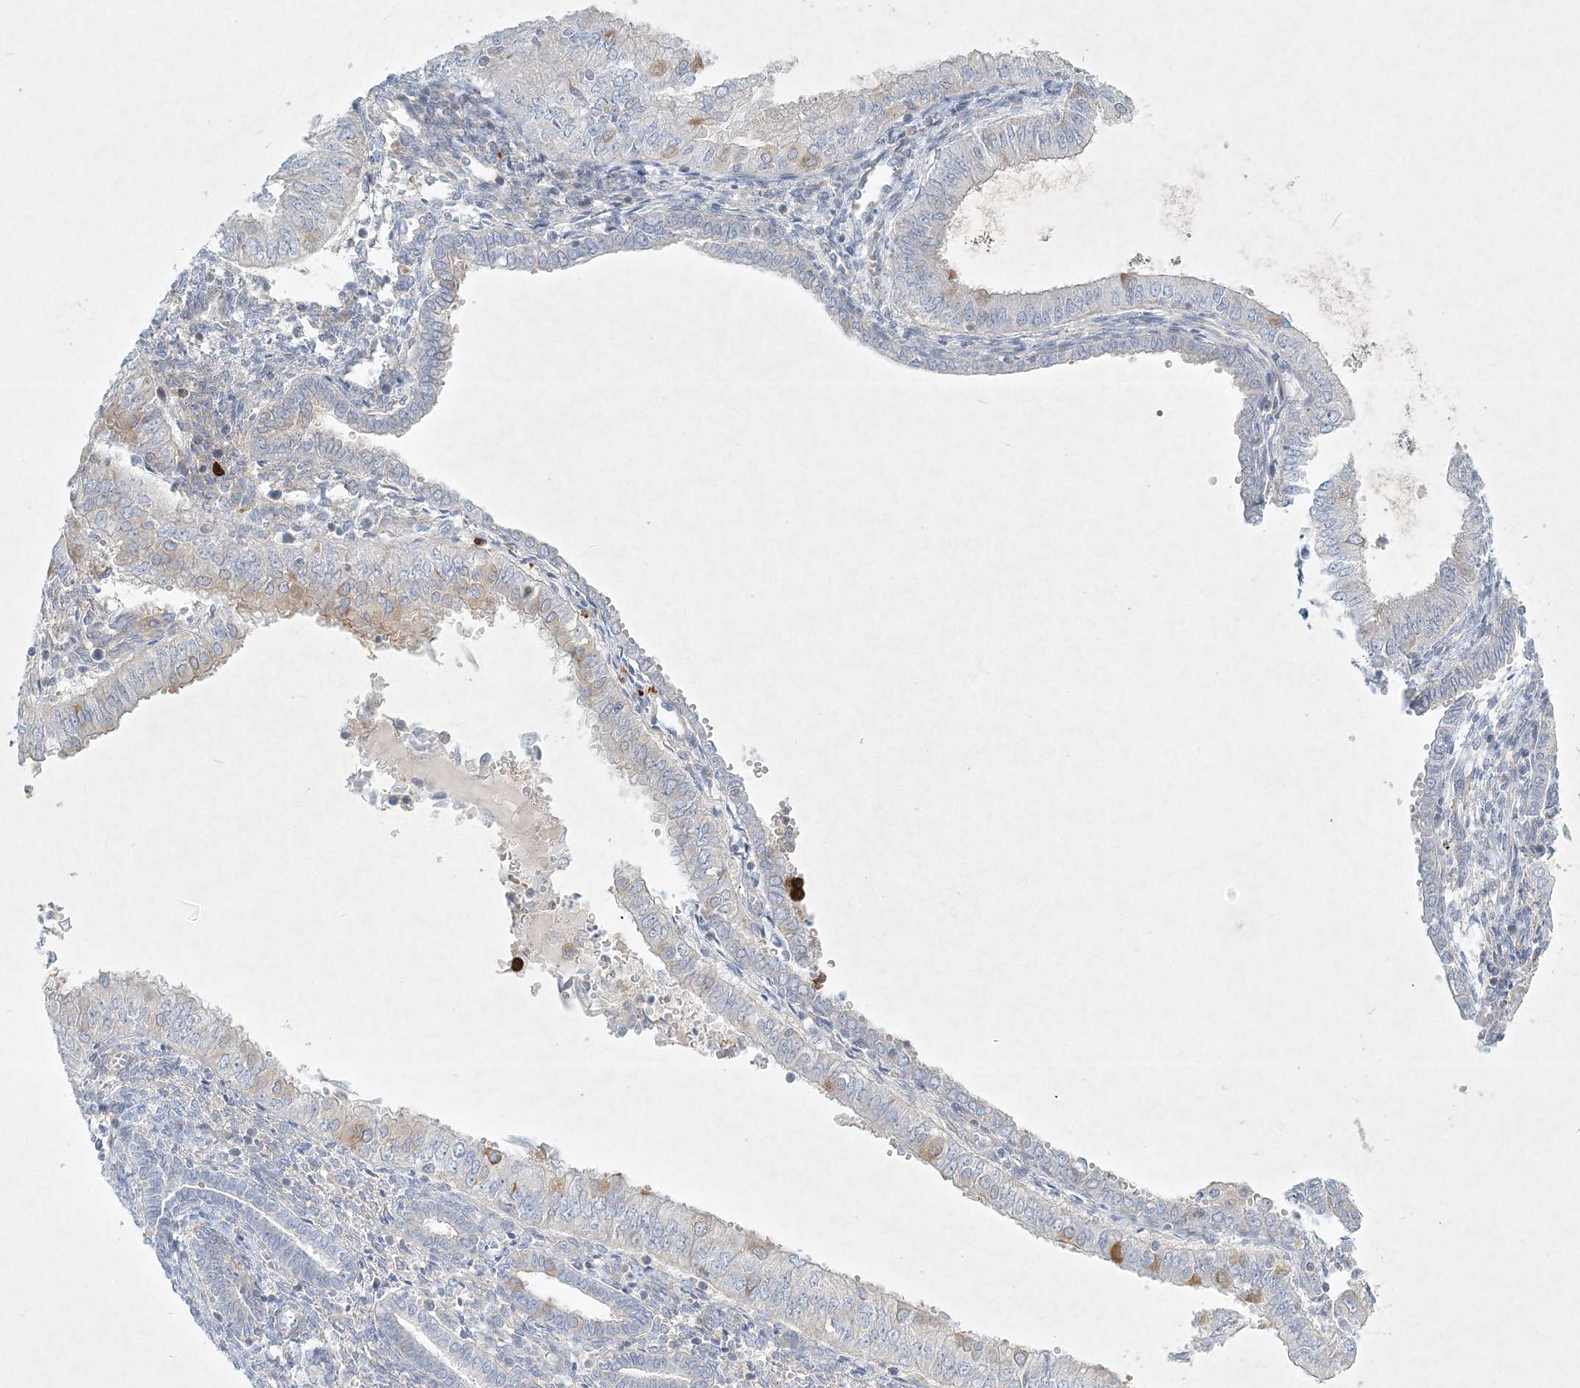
{"staining": {"intensity": "moderate", "quantity": "<25%", "location": "cytoplasmic/membranous"}, "tissue": "endometrial cancer", "cell_type": "Tumor cells", "image_type": "cancer", "snomed": [{"axis": "morphology", "description": "Normal tissue, NOS"}, {"axis": "morphology", "description": "Adenocarcinoma, NOS"}, {"axis": "topography", "description": "Endometrium"}], "caption": "Immunohistochemical staining of endometrial cancer (adenocarcinoma) exhibits moderate cytoplasmic/membranous protein staining in about <25% of tumor cells.", "gene": "STK11IP", "patient": {"sex": "female", "age": 53}}